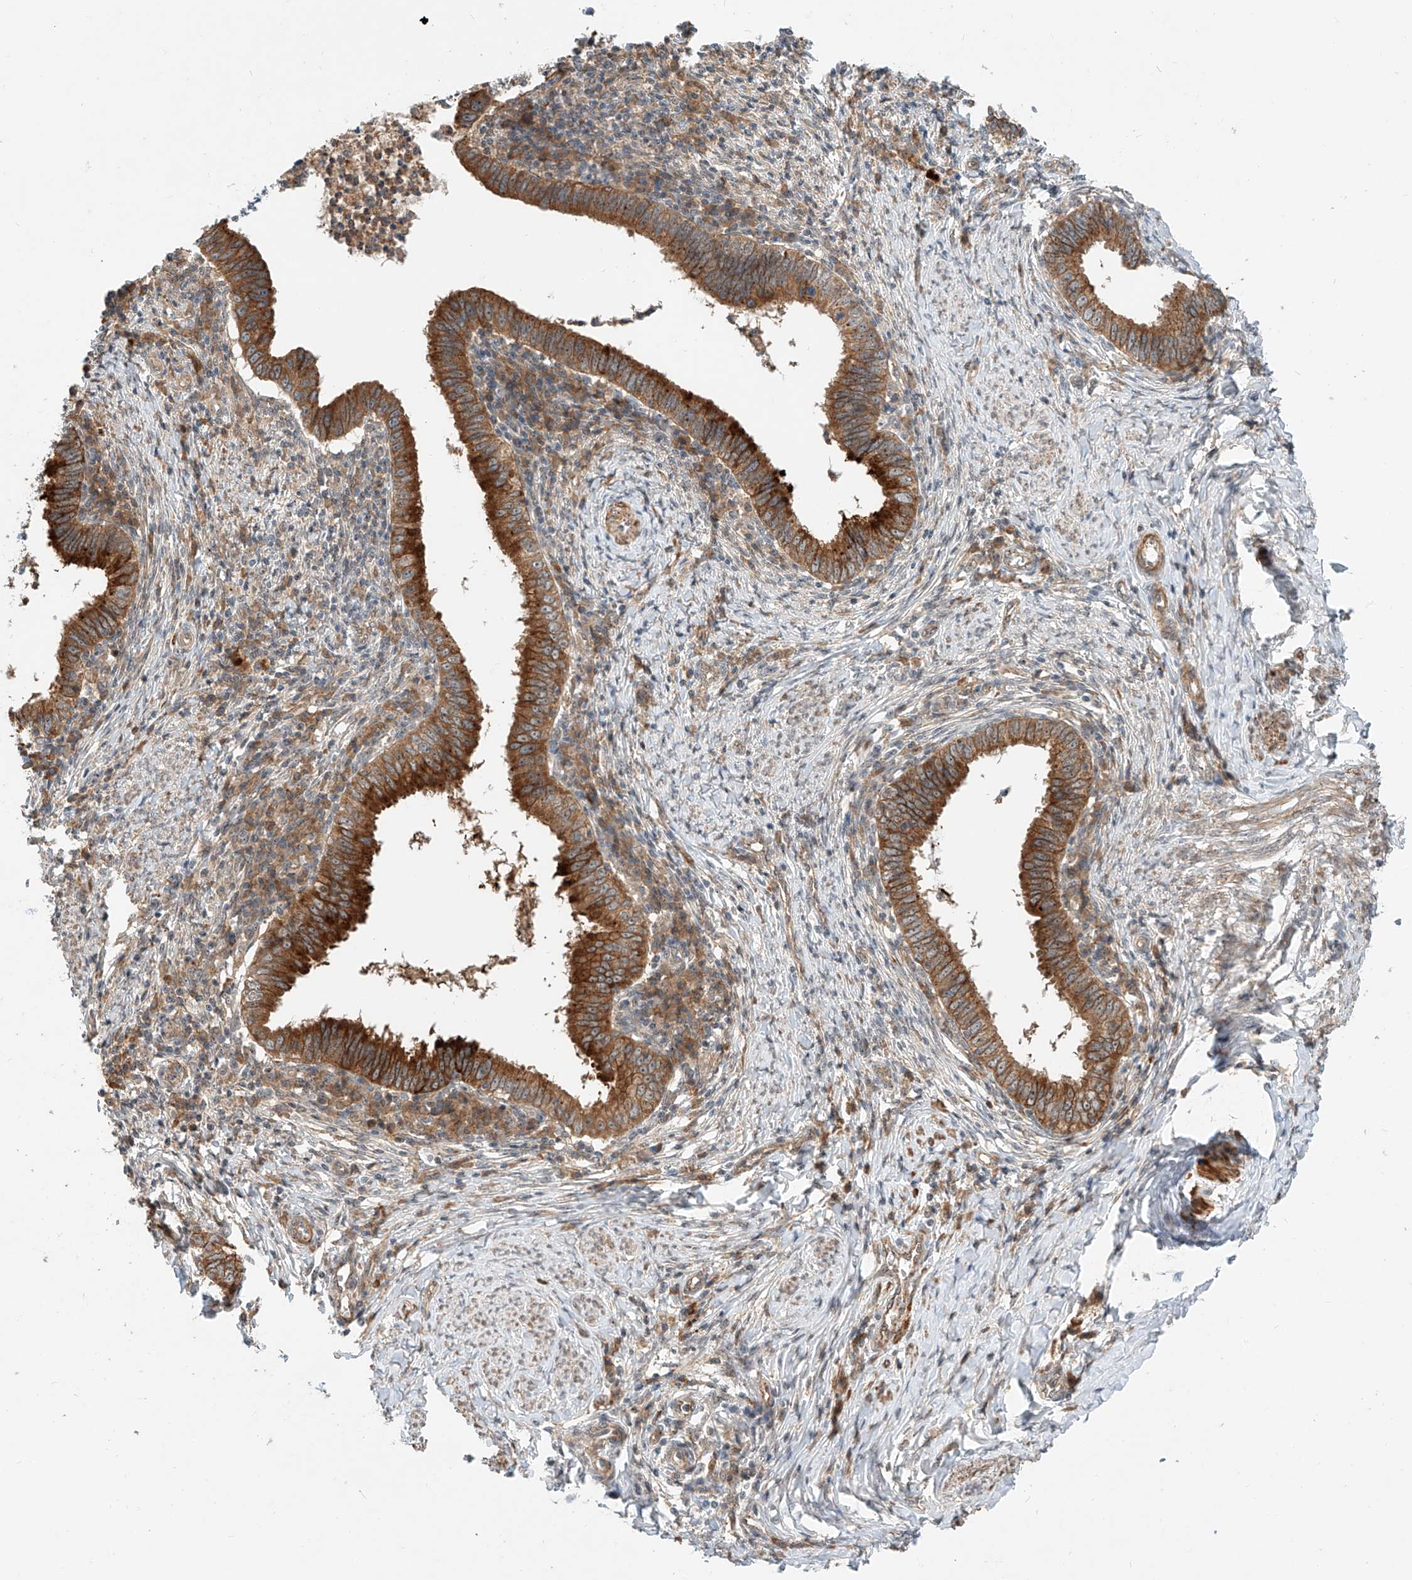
{"staining": {"intensity": "strong", "quantity": ">75%", "location": "cytoplasmic/membranous"}, "tissue": "cervical cancer", "cell_type": "Tumor cells", "image_type": "cancer", "snomed": [{"axis": "morphology", "description": "Adenocarcinoma, NOS"}, {"axis": "topography", "description": "Cervix"}], "caption": "A histopathology image showing strong cytoplasmic/membranous expression in approximately >75% of tumor cells in cervical adenocarcinoma, as visualized by brown immunohistochemical staining.", "gene": "CPAMD8", "patient": {"sex": "female", "age": 36}}